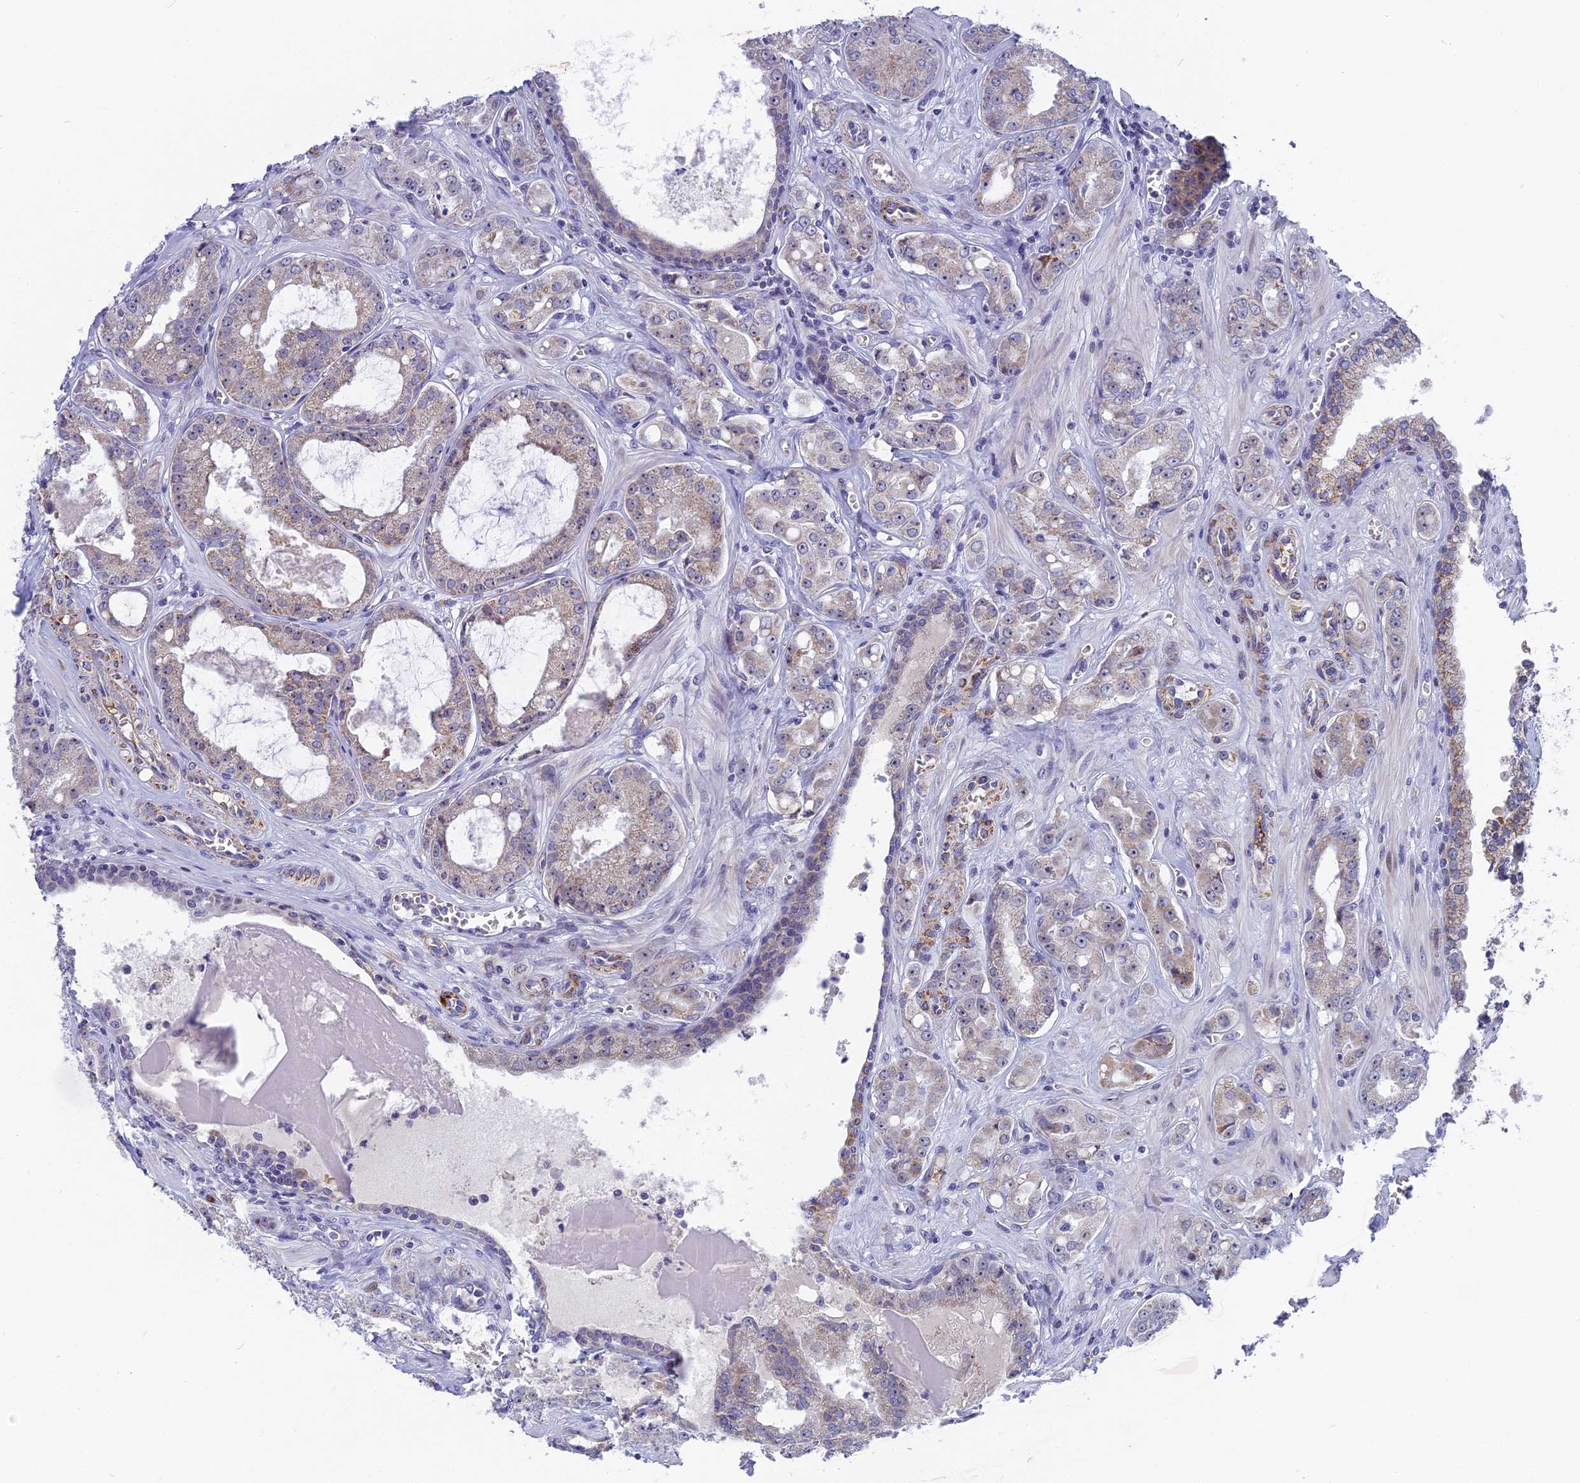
{"staining": {"intensity": "moderate", "quantity": "<25%", "location": "cytoplasmic/membranous,nuclear"}, "tissue": "prostate cancer", "cell_type": "Tumor cells", "image_type": "cancer", "snomed": [{"axis": "morphology", "description": "Adenocarcinoma, High grade"}, {"axis": "topography", "description": "Prostate"}], "caption": "Tumor cells demonstrate moderate cytoplasmic/membranous and nuclear positivity in about <25% of cells in high-grade adenocarcinoma (prostate). The staining is performed using DAB brown chromogen to label protein expression. The nuclei are counter-stained blue using hematoxylin.", "gene": "DTWD1", "patient": {"sex": "male", "age": 74}}